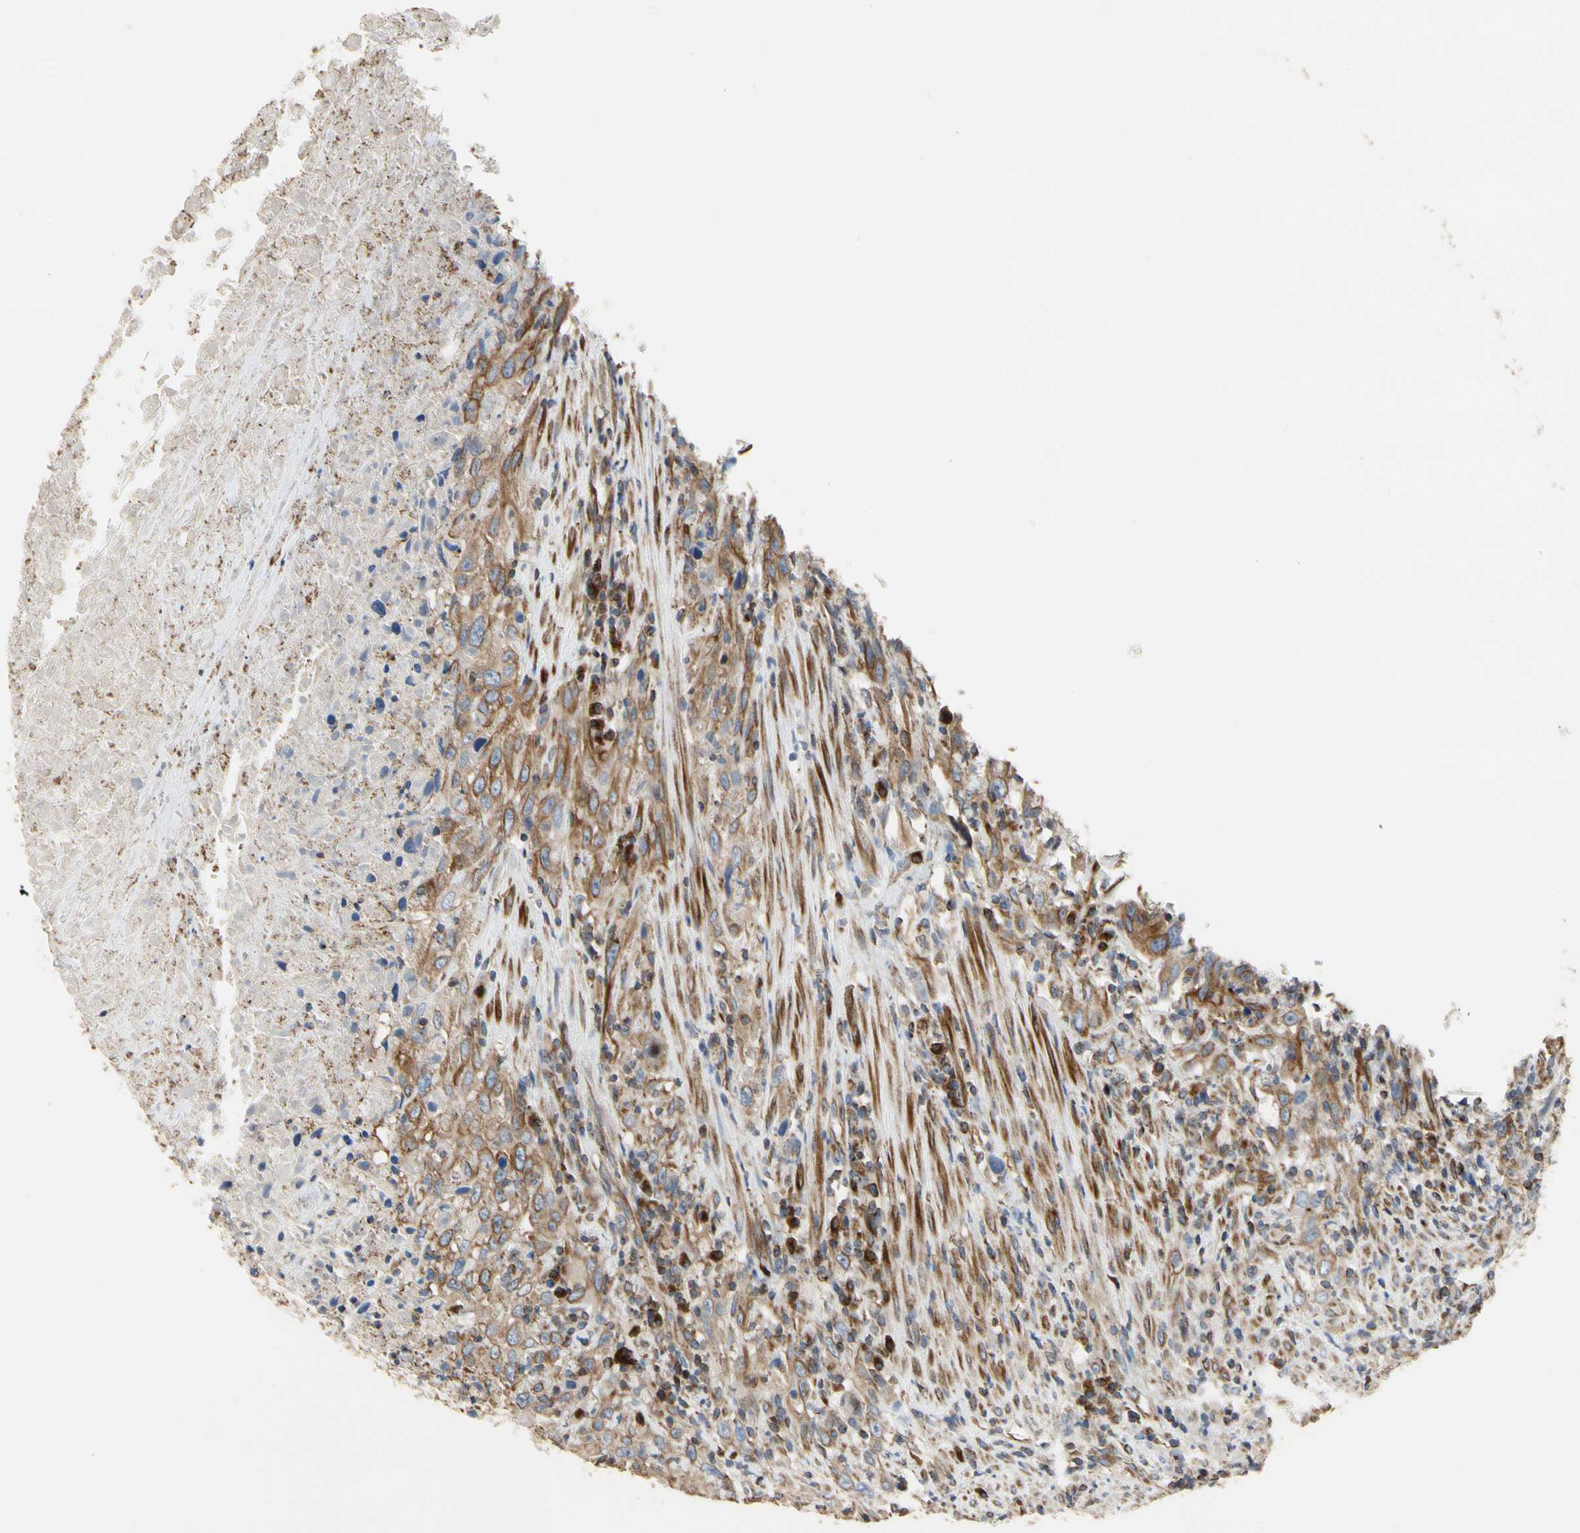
{"staining": {"intensity": "weak", "quantity": "25%-75%", "location": "cytoplasmic/membranous"}, "tissue": "urothelial cancer", "cell_type": "Tumor cells", "image_type": "cancer", "snomed": [{"axis": "morphology", "description": "Urothelial carcinoma, High grade"}, {"axis": "topography", "description": "Urinary bladder"}], "caption": "Human high-grade urothelial carcinoma stained with a protein marker reveals weak staining in tumor cells.", "gene": "TUBA1A", "patient": {"sex": "male", "age": 61}}